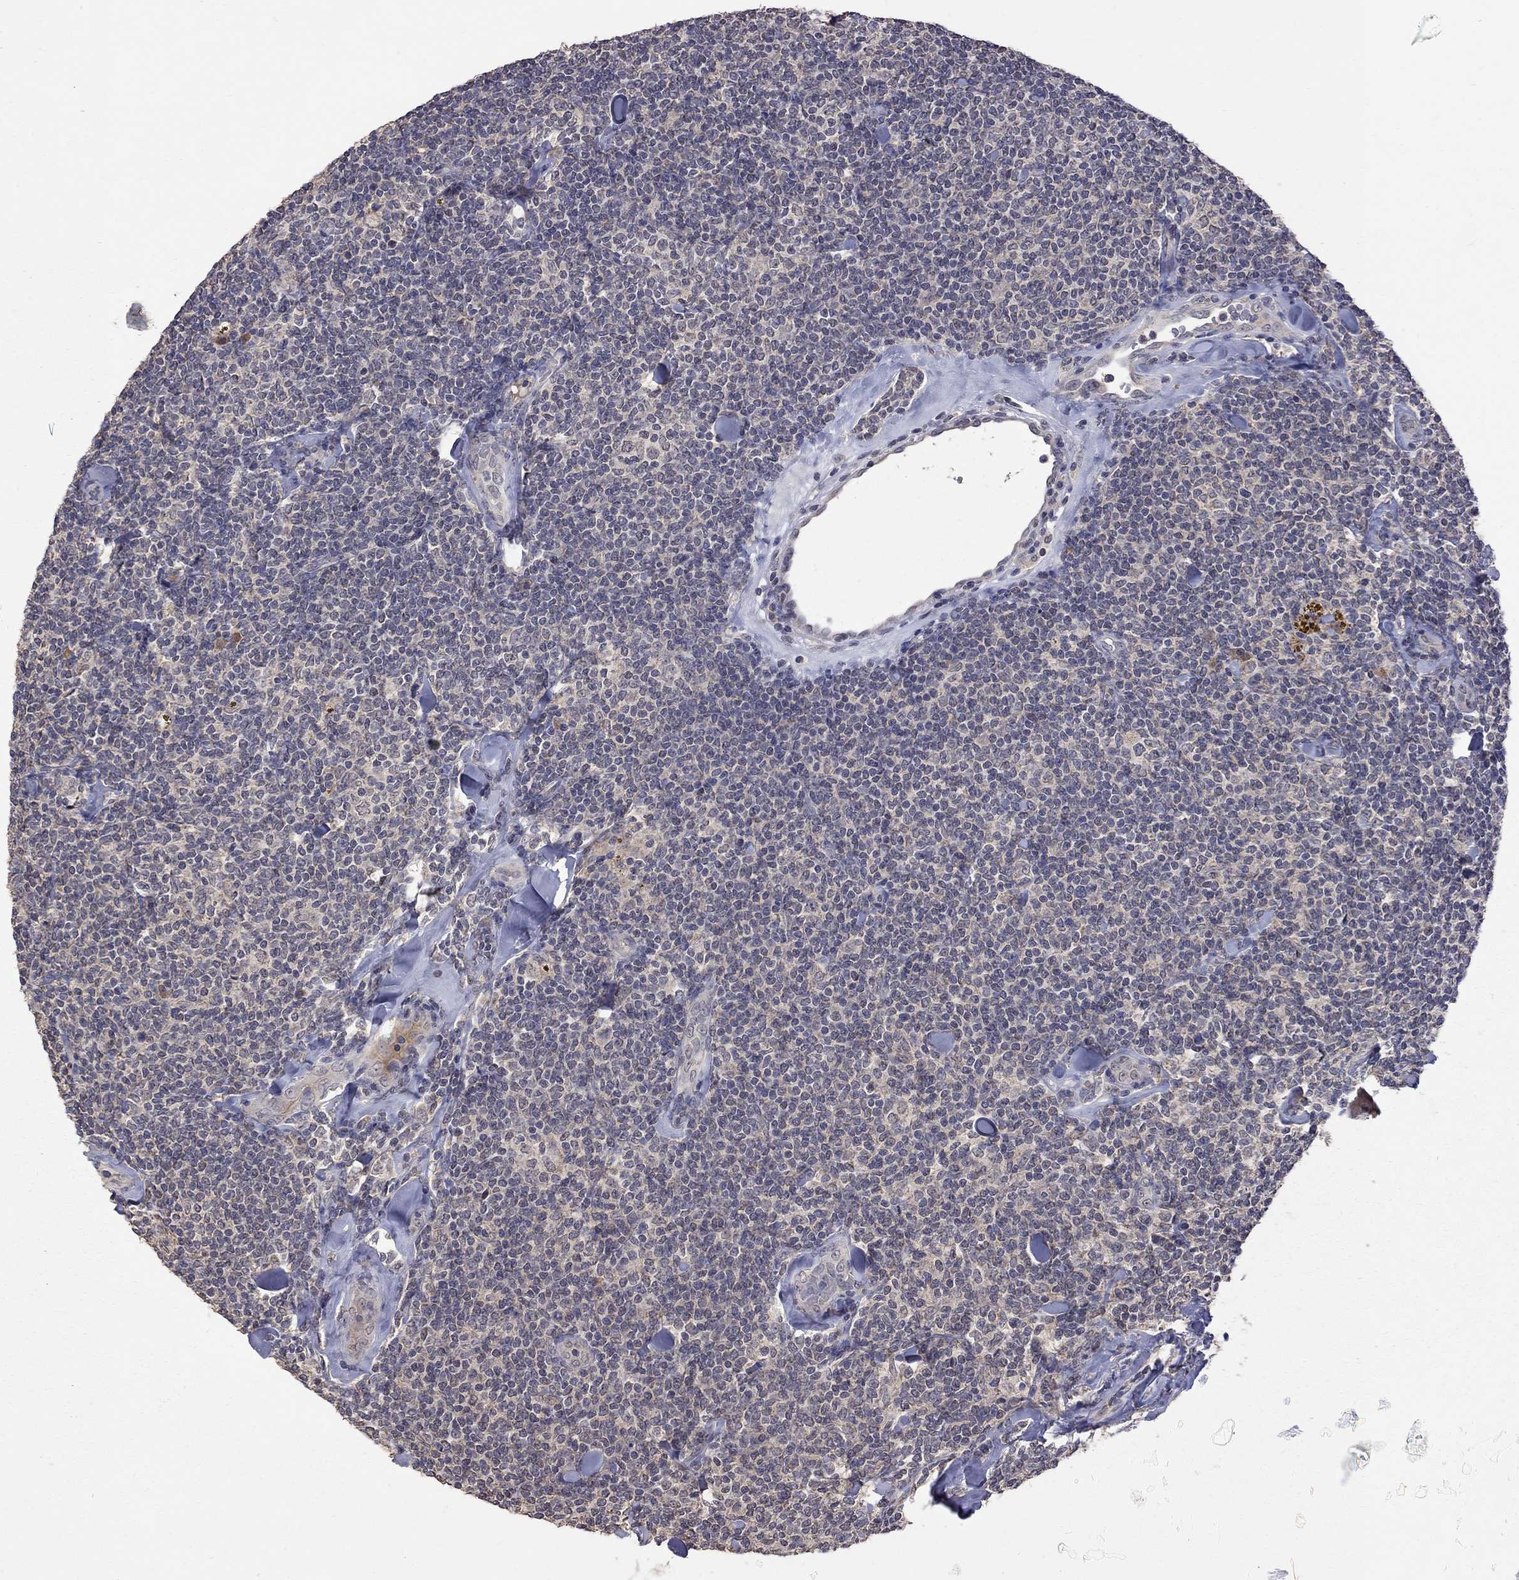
{"staining": {"intensity": "negative", "quantity": "none", "location": "none"}, "tissue": "lymphoma", "cell_type": "Tumor cells", "image_type": "cancer", "snomed": [{"axis": "morphology", "description": "Malignant lymphoma, non-Hodgkin's type, Low grade"}, {"axis": "topography", "description": "Lymph node"}], "caption": "Immunohistochemical staining of malignant lymphoma, non-Hodgkin's type (low-grade) shows no significant expression in tumor cells.", "gene": "HTR6", "patient": {"sex": "female", "age": 56}}